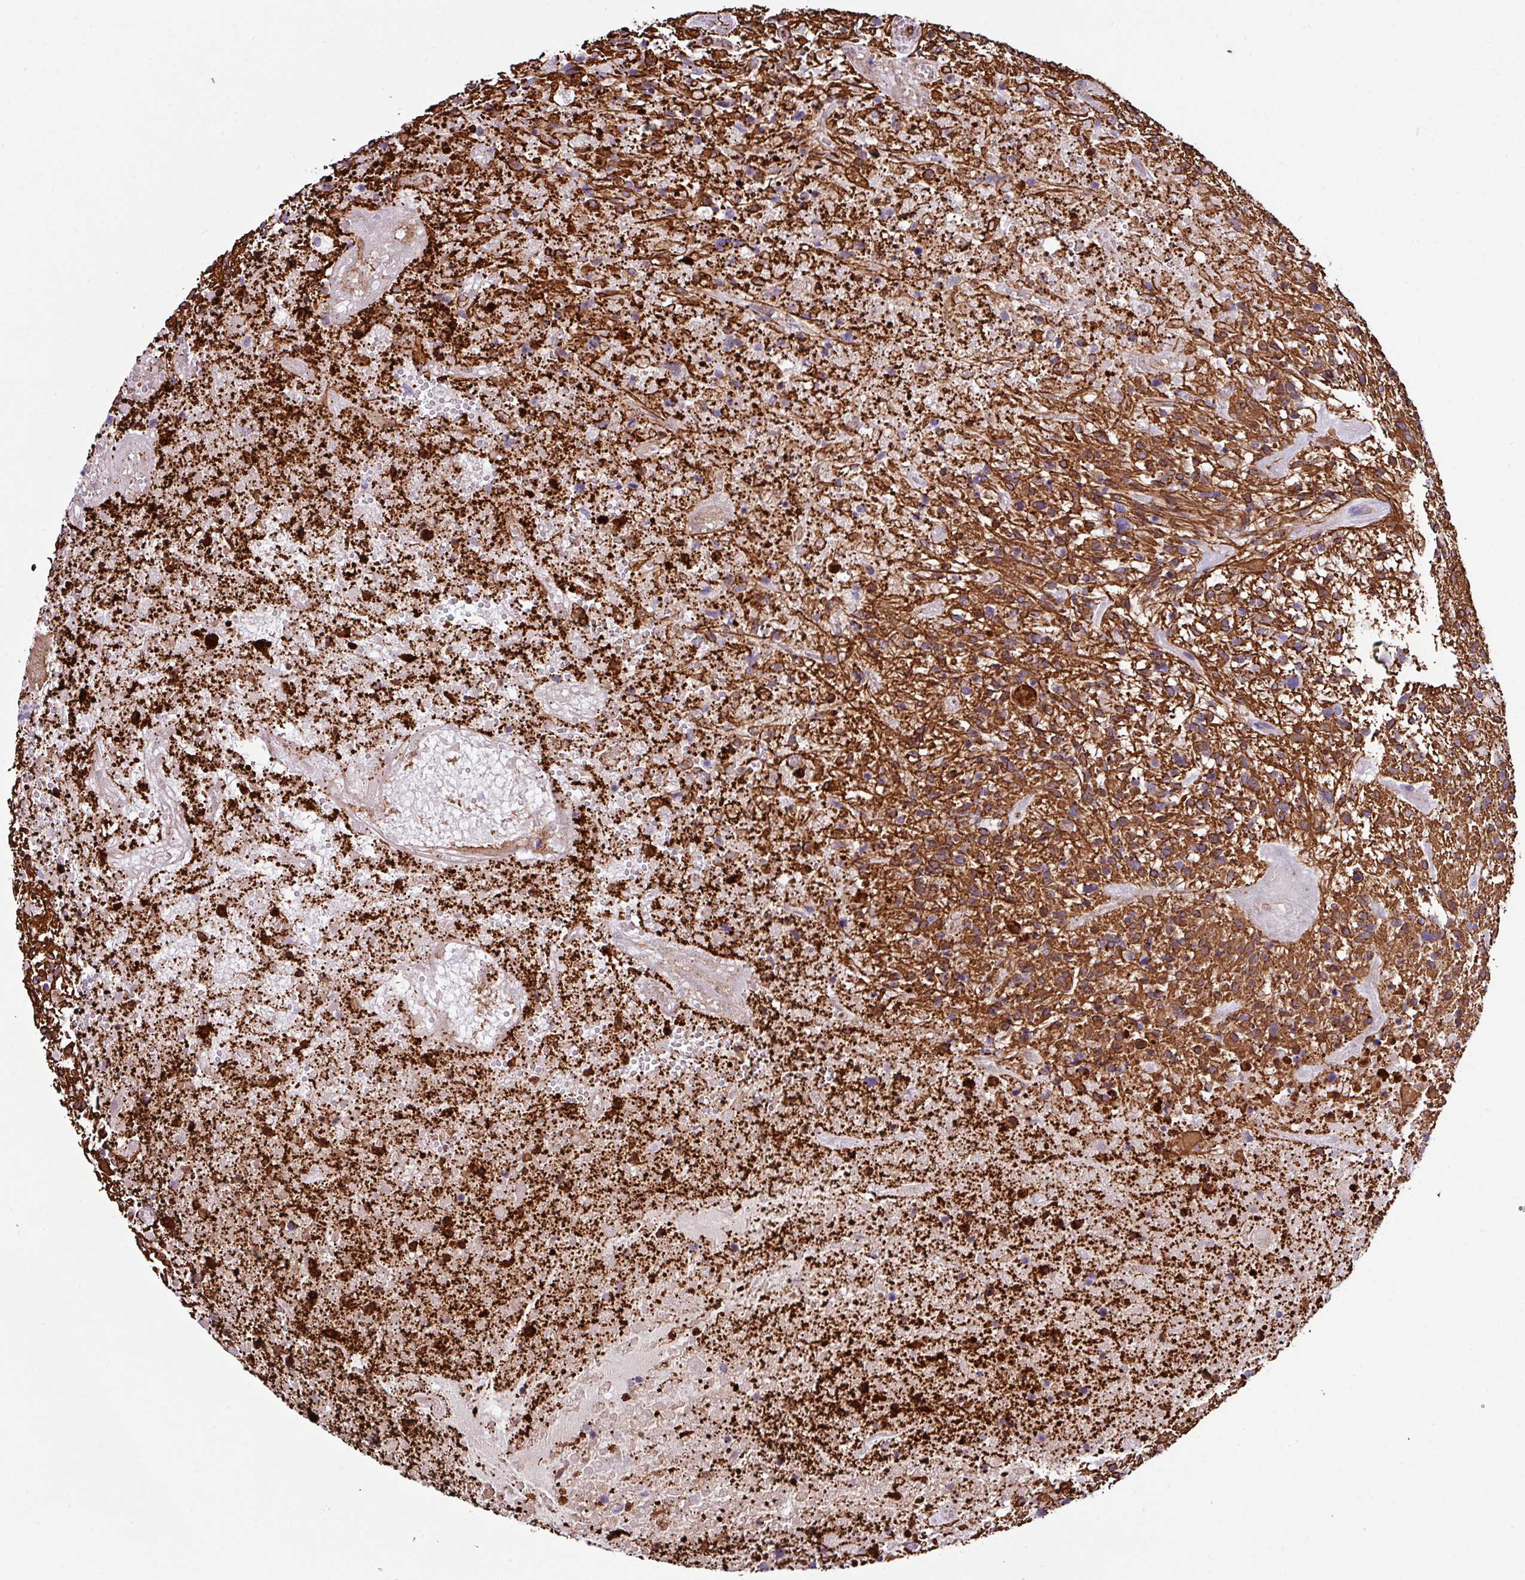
{"staining": {"intensity": "strong", "quantity": "25%-75%", "location": "cytoplasmic/membranous"}, "tissue": "glioma", "cell_type": "Tumor cells", "image_type": "cancer", "snomed": [{"axis": "morphology", "description": "Glioma, malignant, High grade"}, {"axis": "topography", "description": "Brain"}], "caption": "Immunohistochemistry of malignant high-grade glioma displays high levels of strong cytoplasmic/membranous positivity in about 25%-75% of tumor cells. (DAB (3,3'-diaminobenzidine) = brown stain, brightfield microscopy at high magnification).", "gene": "DNAL1", "patient": {"sex": "male", "age": 47}}